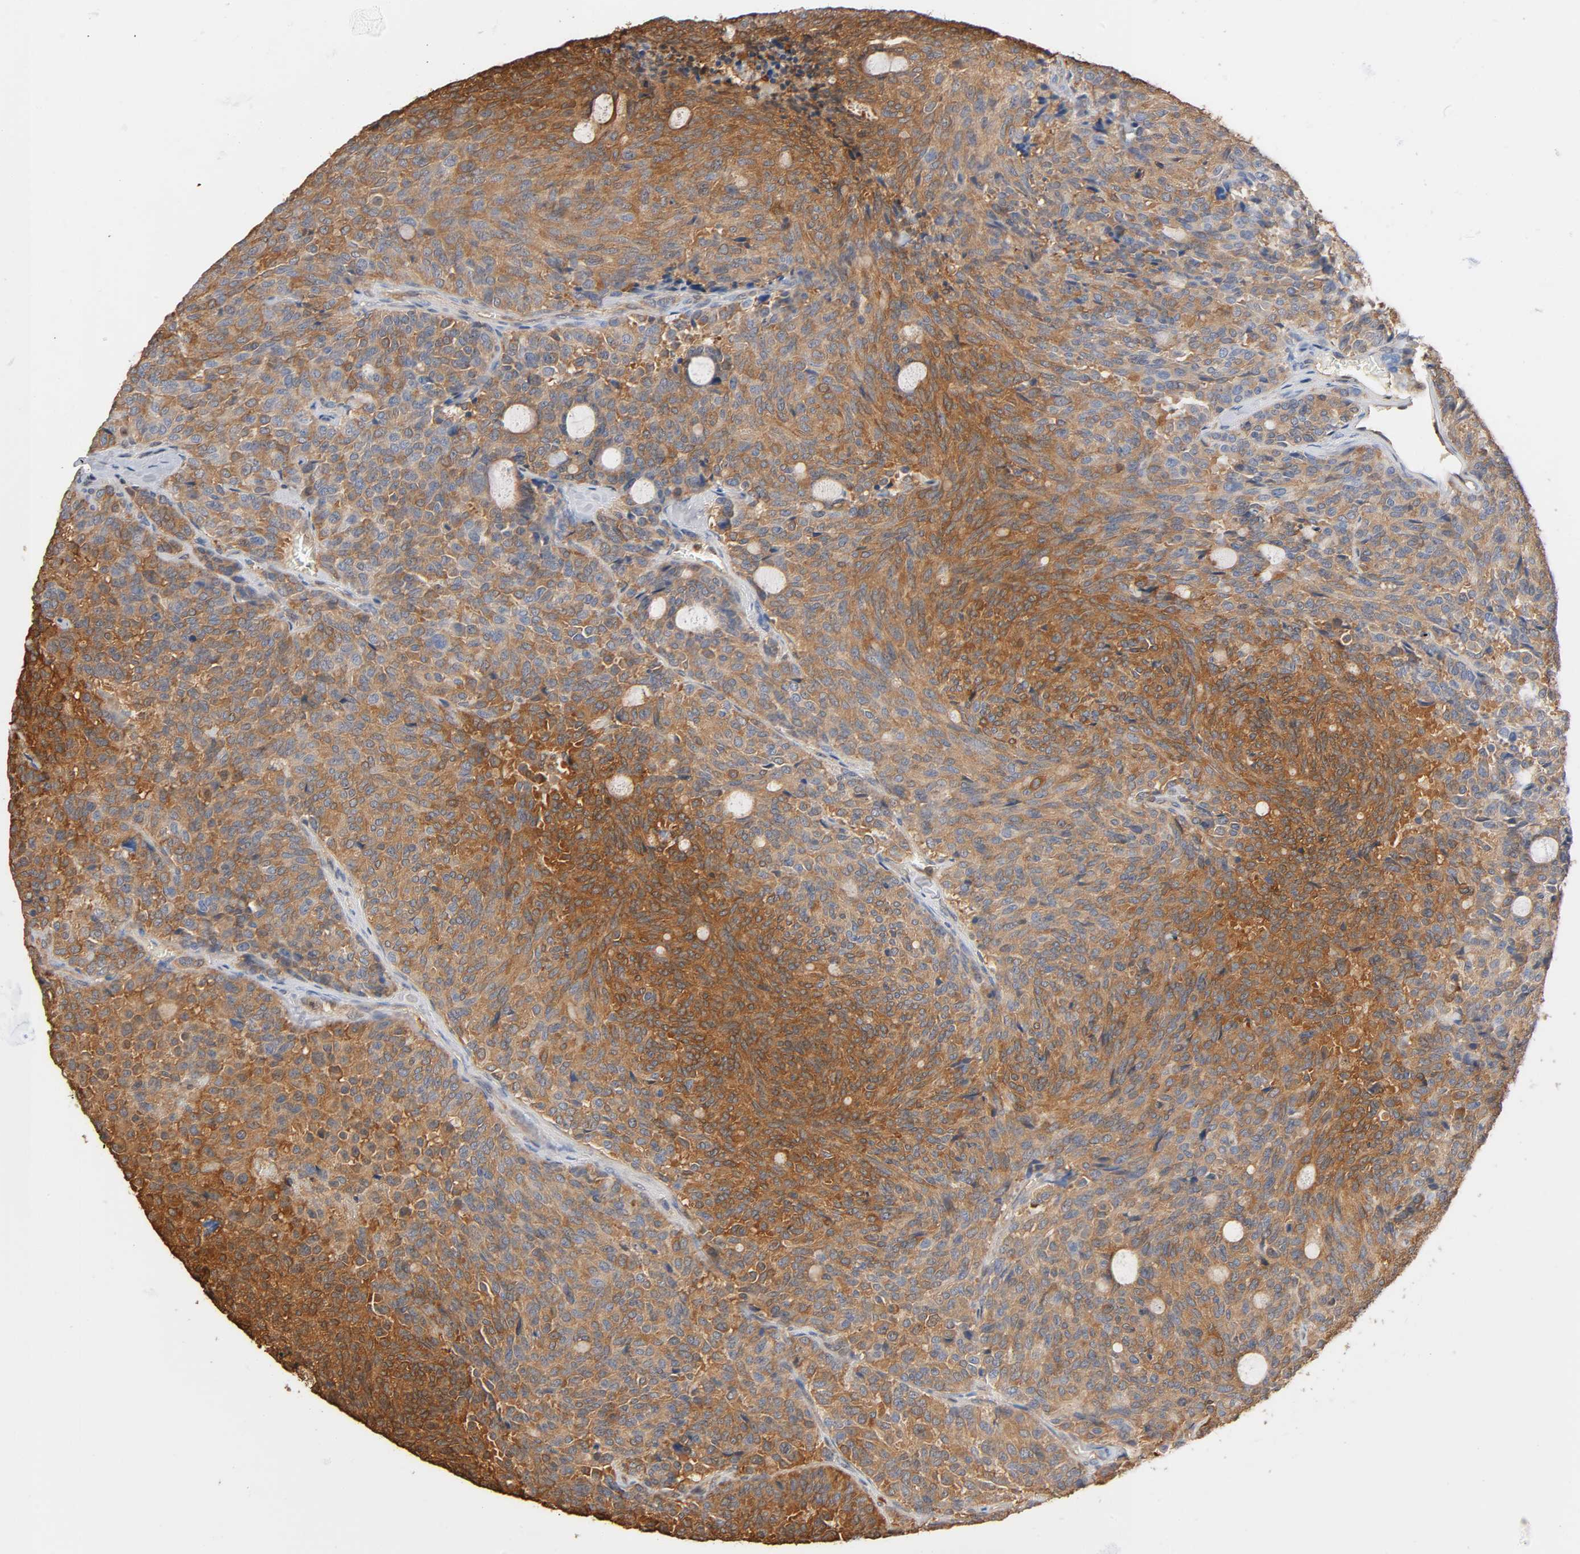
{"staining": {"intensity": "moderate", "quantity": ">75%", "location": "cytoplasmic/membranous"}, "tissue": "carcinoid", "cell_type": "Tumor cells", "image_type": "cancer", "snomed": [{"axis": "morphology", "description": "Carcinoid, malignant, NOS"}, {"axis": "topography", "description": "Pancreas"}], "caption": "About >75% of tumor cells in carcinoid demonstrate moderate cytoplasmic/membranous protein positivity as visualized by brown immunohistochemical staining.", "gene": "ALDOA", "patient": {"sex": "female", "age": 54}}